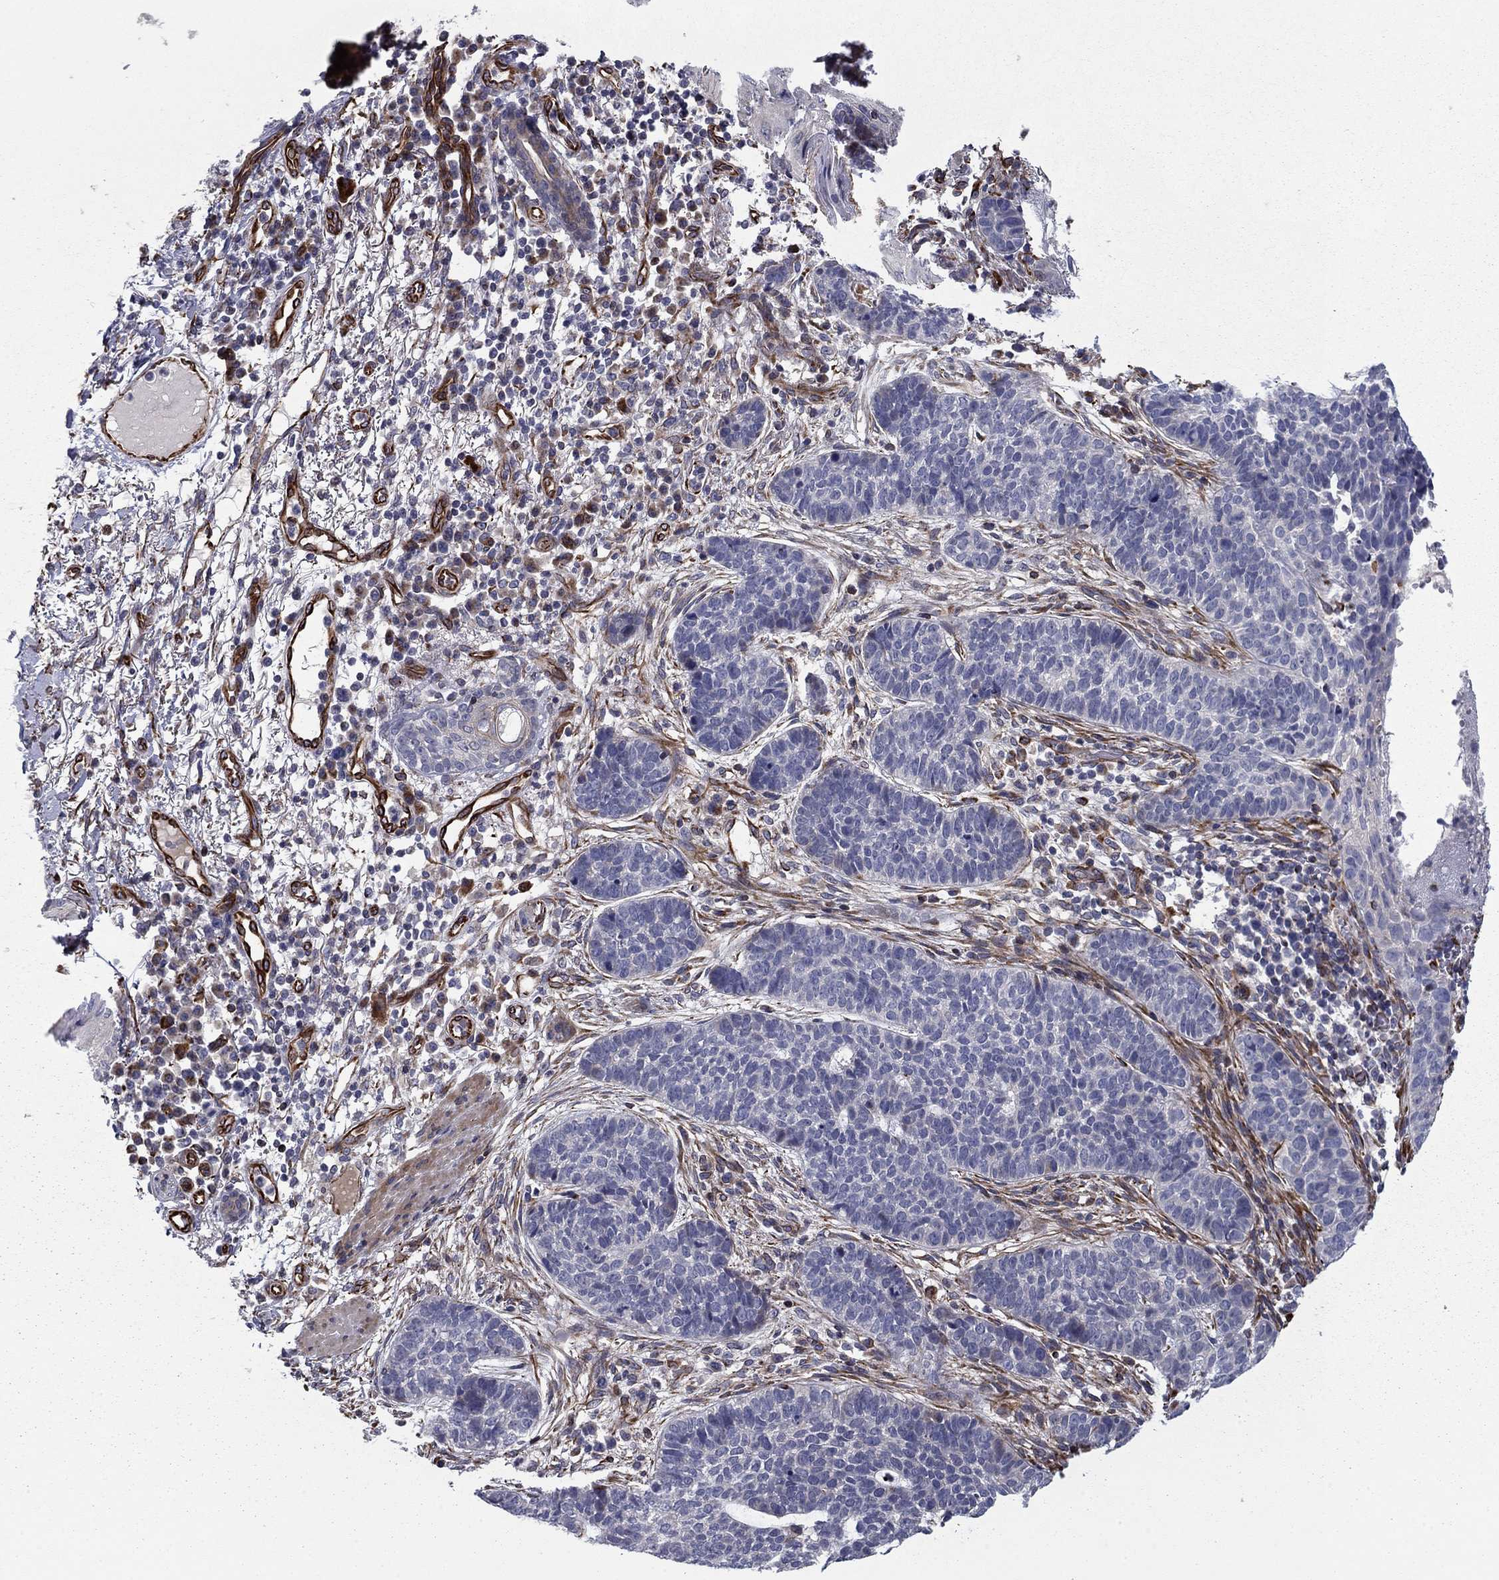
{"staining": {"intensity": "negative", "quantity": "none", "location": "none"}, "tissue": "skin cancer", "cell_type": "Tumor cells", "image_type": "cancer", "snomed": [{"axis": "morphology", "description": "Squamous cell carcinoma, NOS"}, {"axis": "topography", "description": "Skin"}], "caption": "Photomicrograph shows no protein staining in tumor cells of skin squamous cell carcinoma tissue. (Immunohistochemistry, brightfield microscopy, high magnification).", "gene": "CLSTN1", "patient": {"sex": "male", "age": 88}}